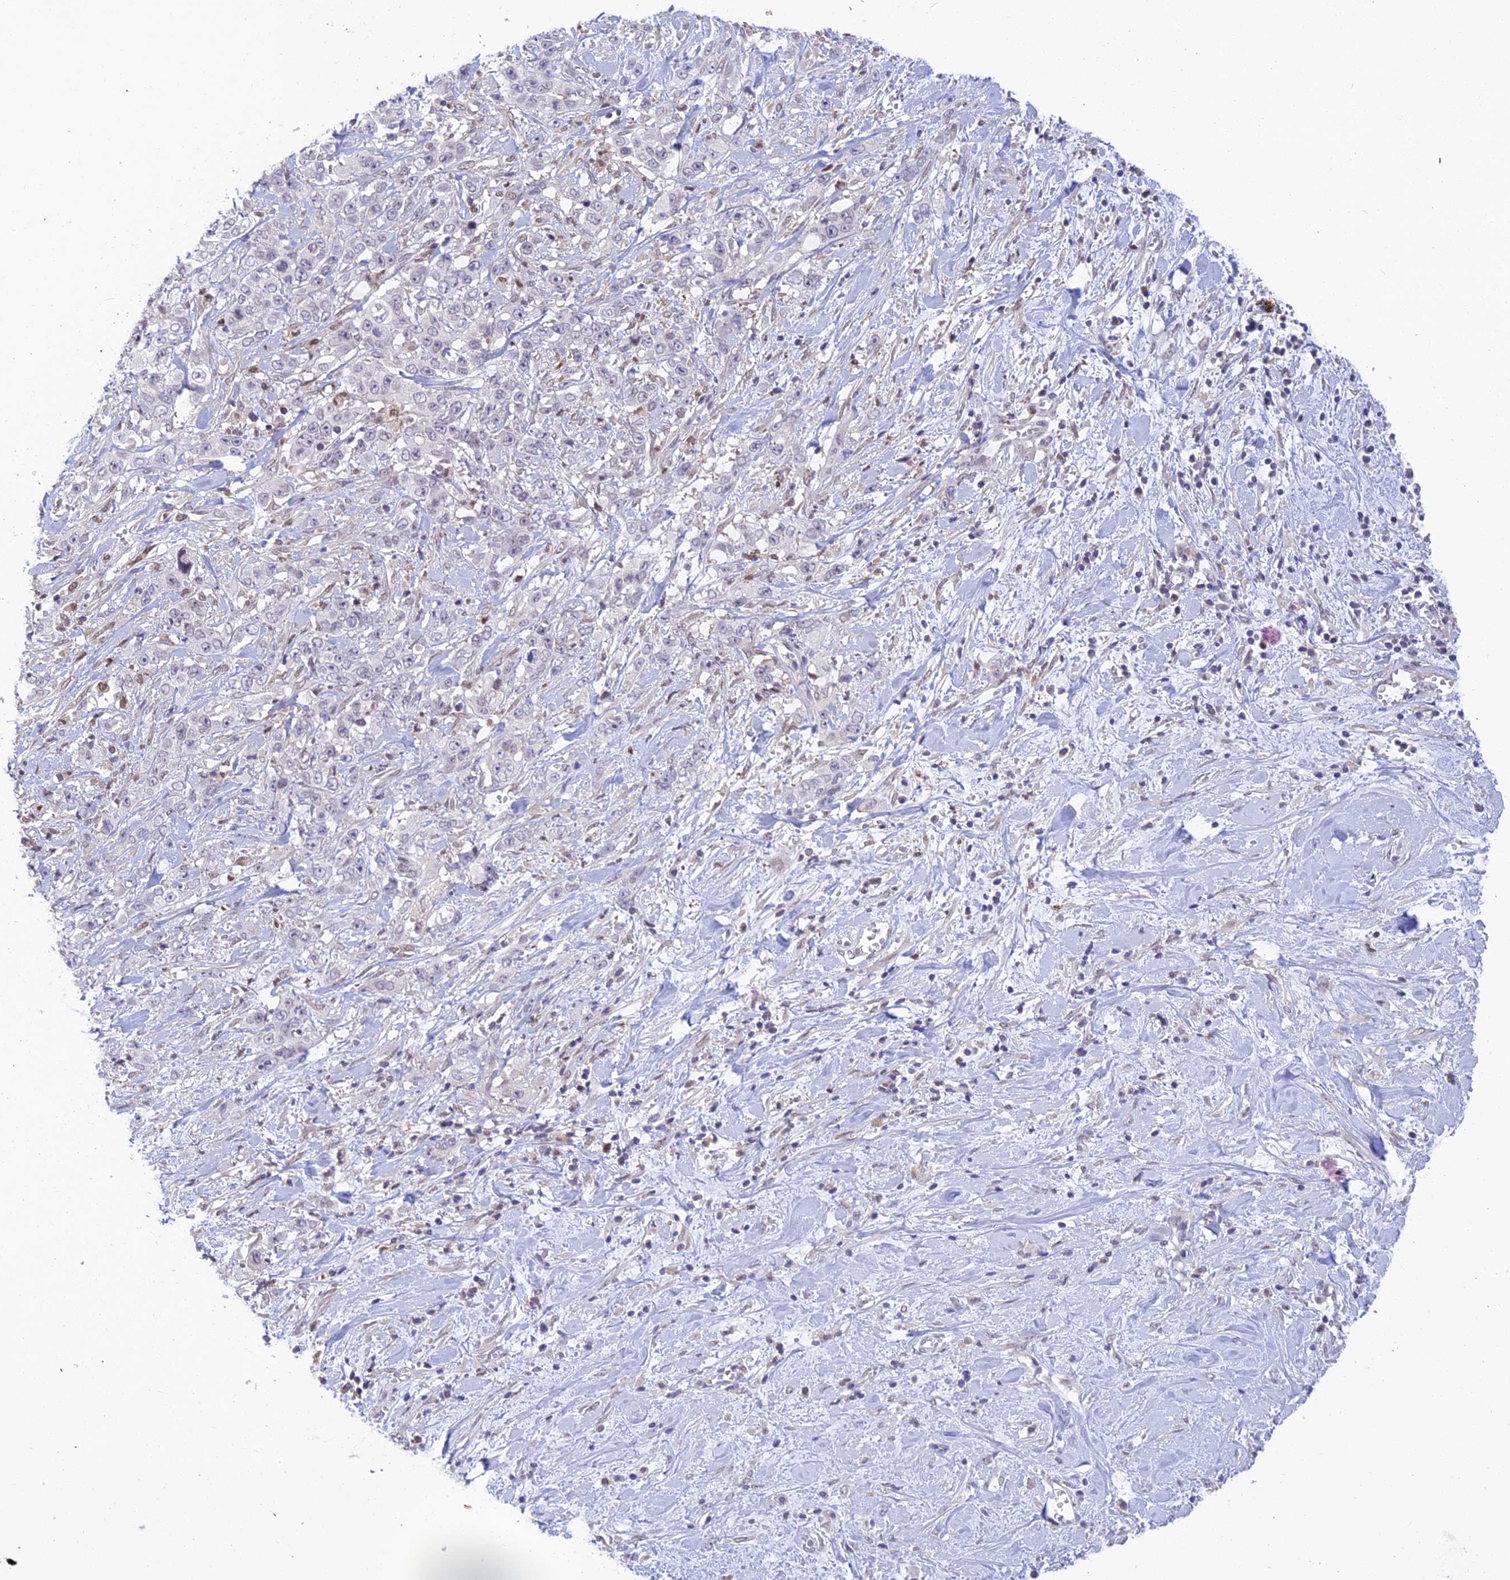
{"staining": {"intensity": "negative", "quantity": "none", "location": "none"}, "tissue": "stomach cancer", "cell_type": "Tumor cells", "image_type": "cancer", "snomed": [{"axis": "morphology", "description": "Adenocarcinoma, NOS"}, {"axis": "topography", "description": "Stomach, upper"}], "caption": "DAB (3,3'-diaminobenzidine) immunohistochemical staining of human stomach cancer demonstrates no significant staining in tumor cells.", "gene": "BMT2", "patient": {"sex": "male", "age": 62}}